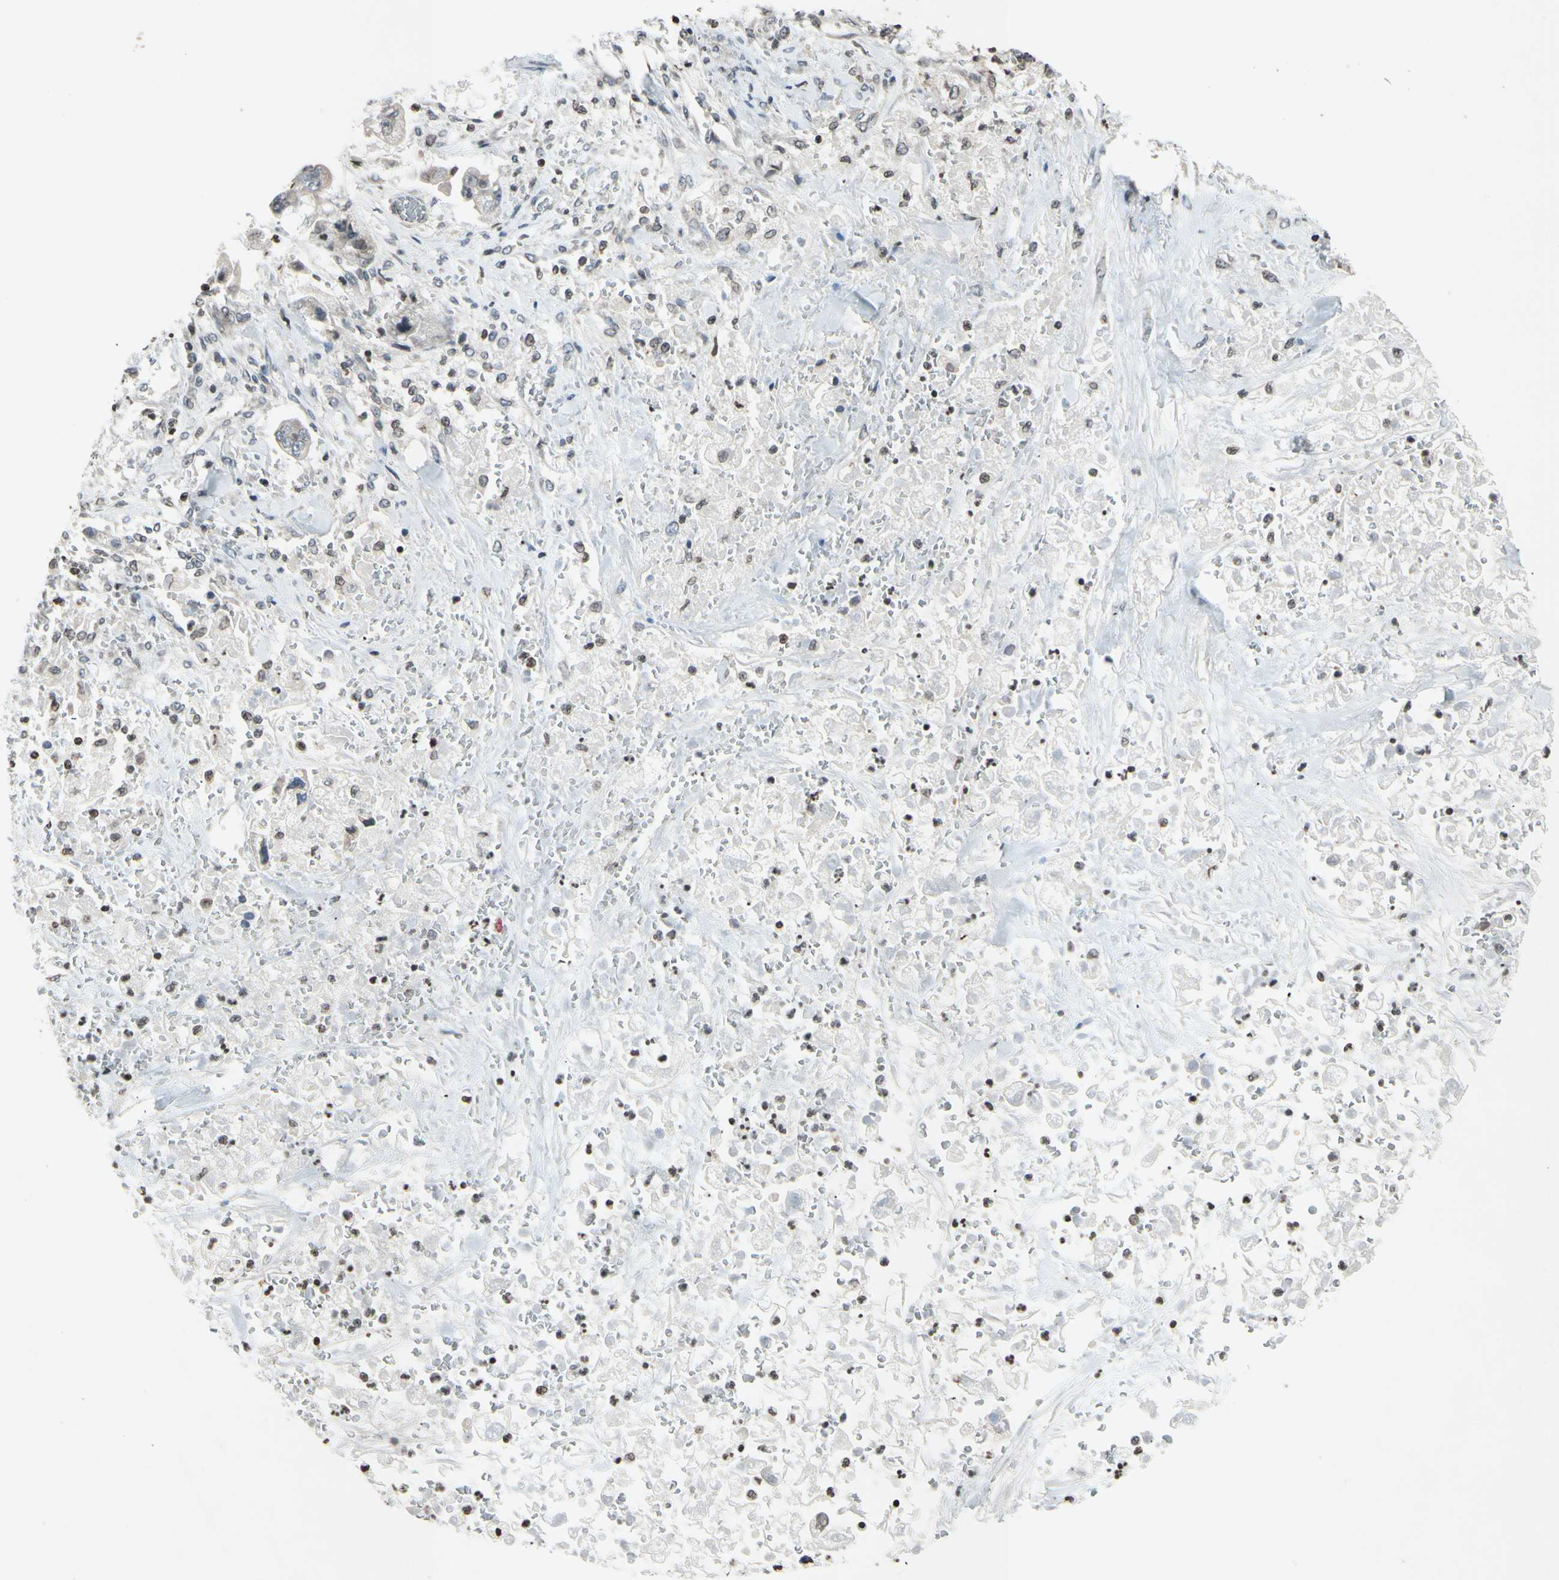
{"staining": {"intensity": "weak", "quantity": ">75%", "location": "cytoplasmic/membranous"}, "tissue": "stomach cancer", "cell_type": "Tumor cells", "image_type": "cancer", "snomed": [{"axis": "morphology", "description": "Adenocarcinoma, NOS"}, {"axis": "topography", "description": "Stomach"}], "caption": "This is an image of IHC staining of adenocarcinoma (stomach), which shows weak expression in the cytoplasmic/membranous of tumor cells.", "gene": "CLDN11", "patient": {"sex": "male", "age": 62}}